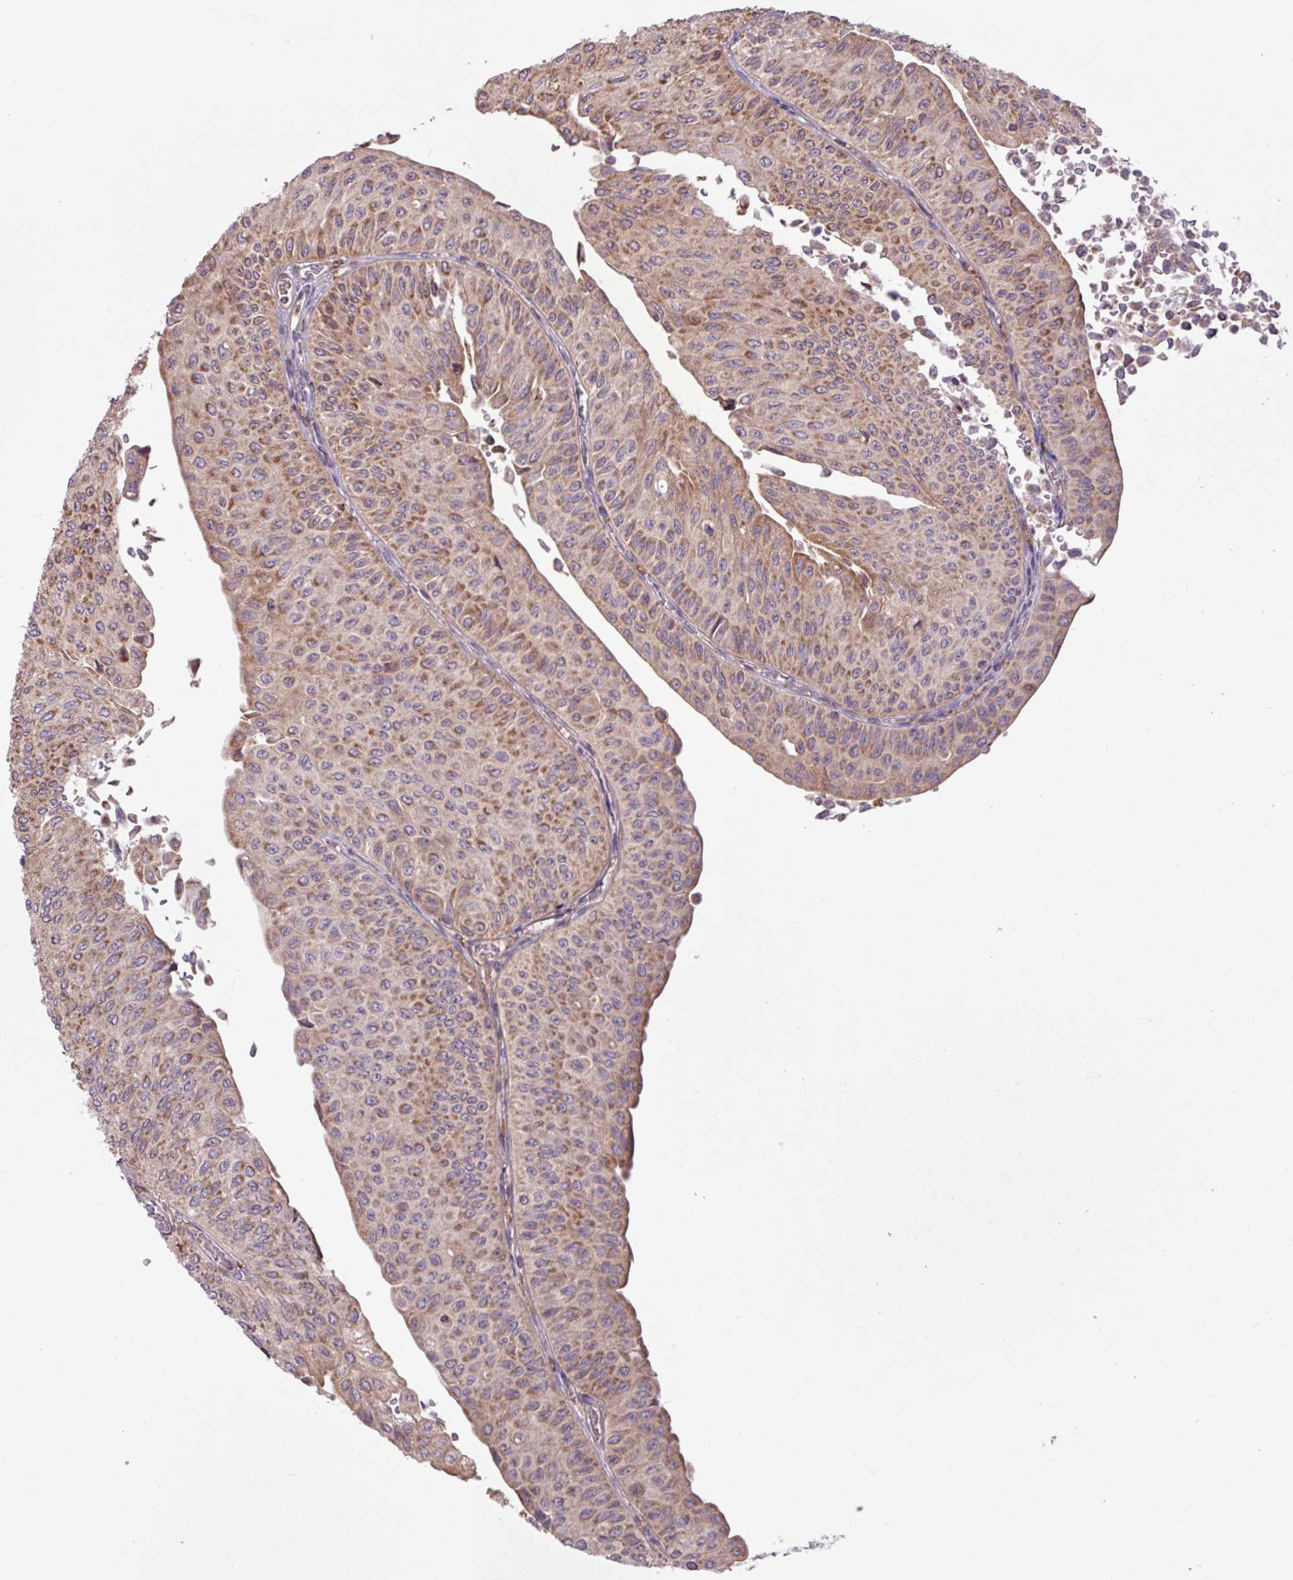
{"staining": {"intensity": "moderate", "quantity": "25%-75%", "location": "cytoplasmic/membranous"}, "tissue": "urothelial cancer", "cell_type": "Tumor cells", "image_type": "cancer", "snomed": [{"axis": "morphology", "description": "Urothelial carcinoma, NOS"}, {"axis": "topography", "description": "Urinary bladder"}], "caption": "This photomicrograph reveals immunohistochemistry staining of transitional cell carcinoma, with medium moderate cytoplasmic/membranous positivity in about 25%-75% of tumor cells.", "gene": "ARHGEF25", "patient": {"sex": "male", "age": 59}}